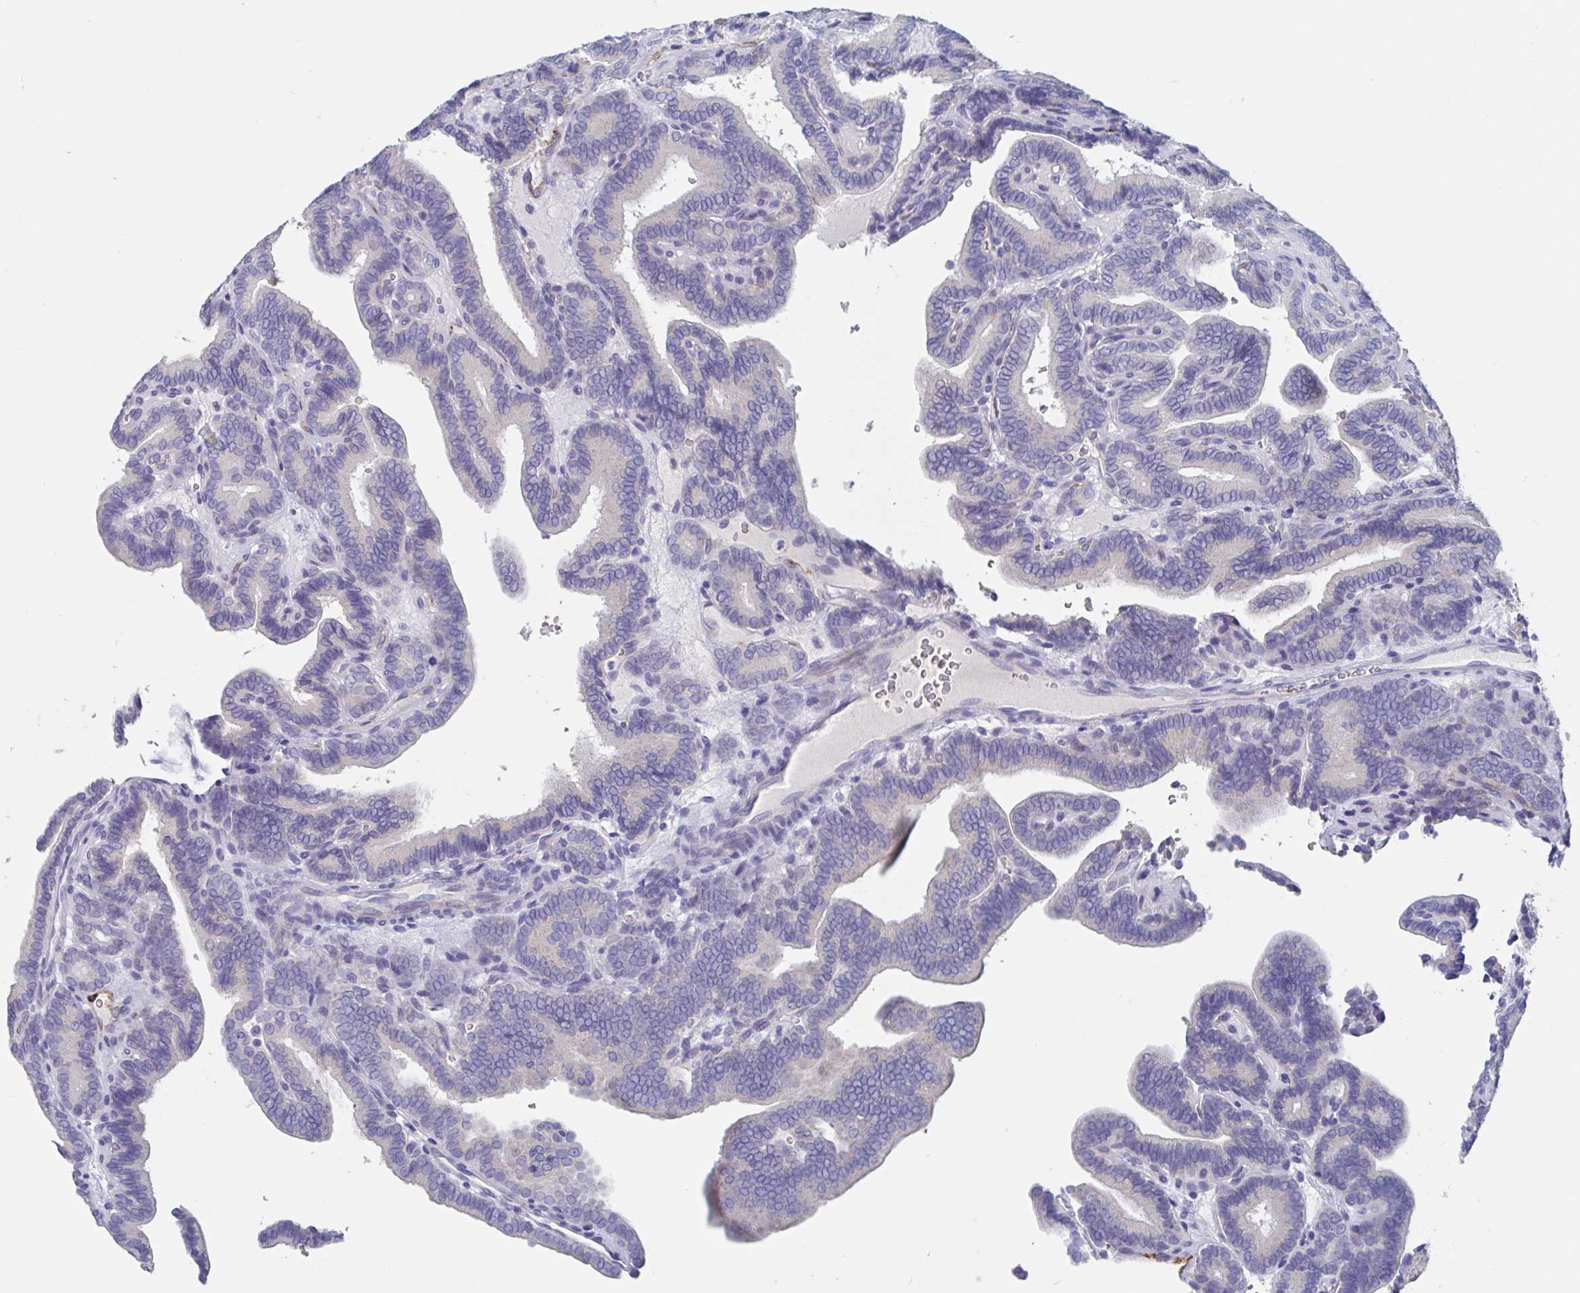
{"staining": {"intensity": "negative", "quantity": "none", "location": "none"}, "tissue": "thyroid cancer", "cell_type": "Tumor cells", "image_type": "cancer", "snomed": [{"axis": "morphology", "description": "Papillary adenocarcinoma, NOS"}, {"axis": "topography", "description": "Thyroid gland"}], "caption": "A high-resolution histopathology image shows immunohistochemistry (IHC) staining of thyroid cancer (papillary adenocarcinoma), which demonstrates no significant staining in tumor cells. (Stains: DAB (3,3'-diaminobenzidine) immunohistochemistry (IHC) with hematoxylin counter stain, Microscopy: brightfield microscopy at high magnification).", "gene": "ABHD16A", "patient": {"sex": "female", "age": 21}}